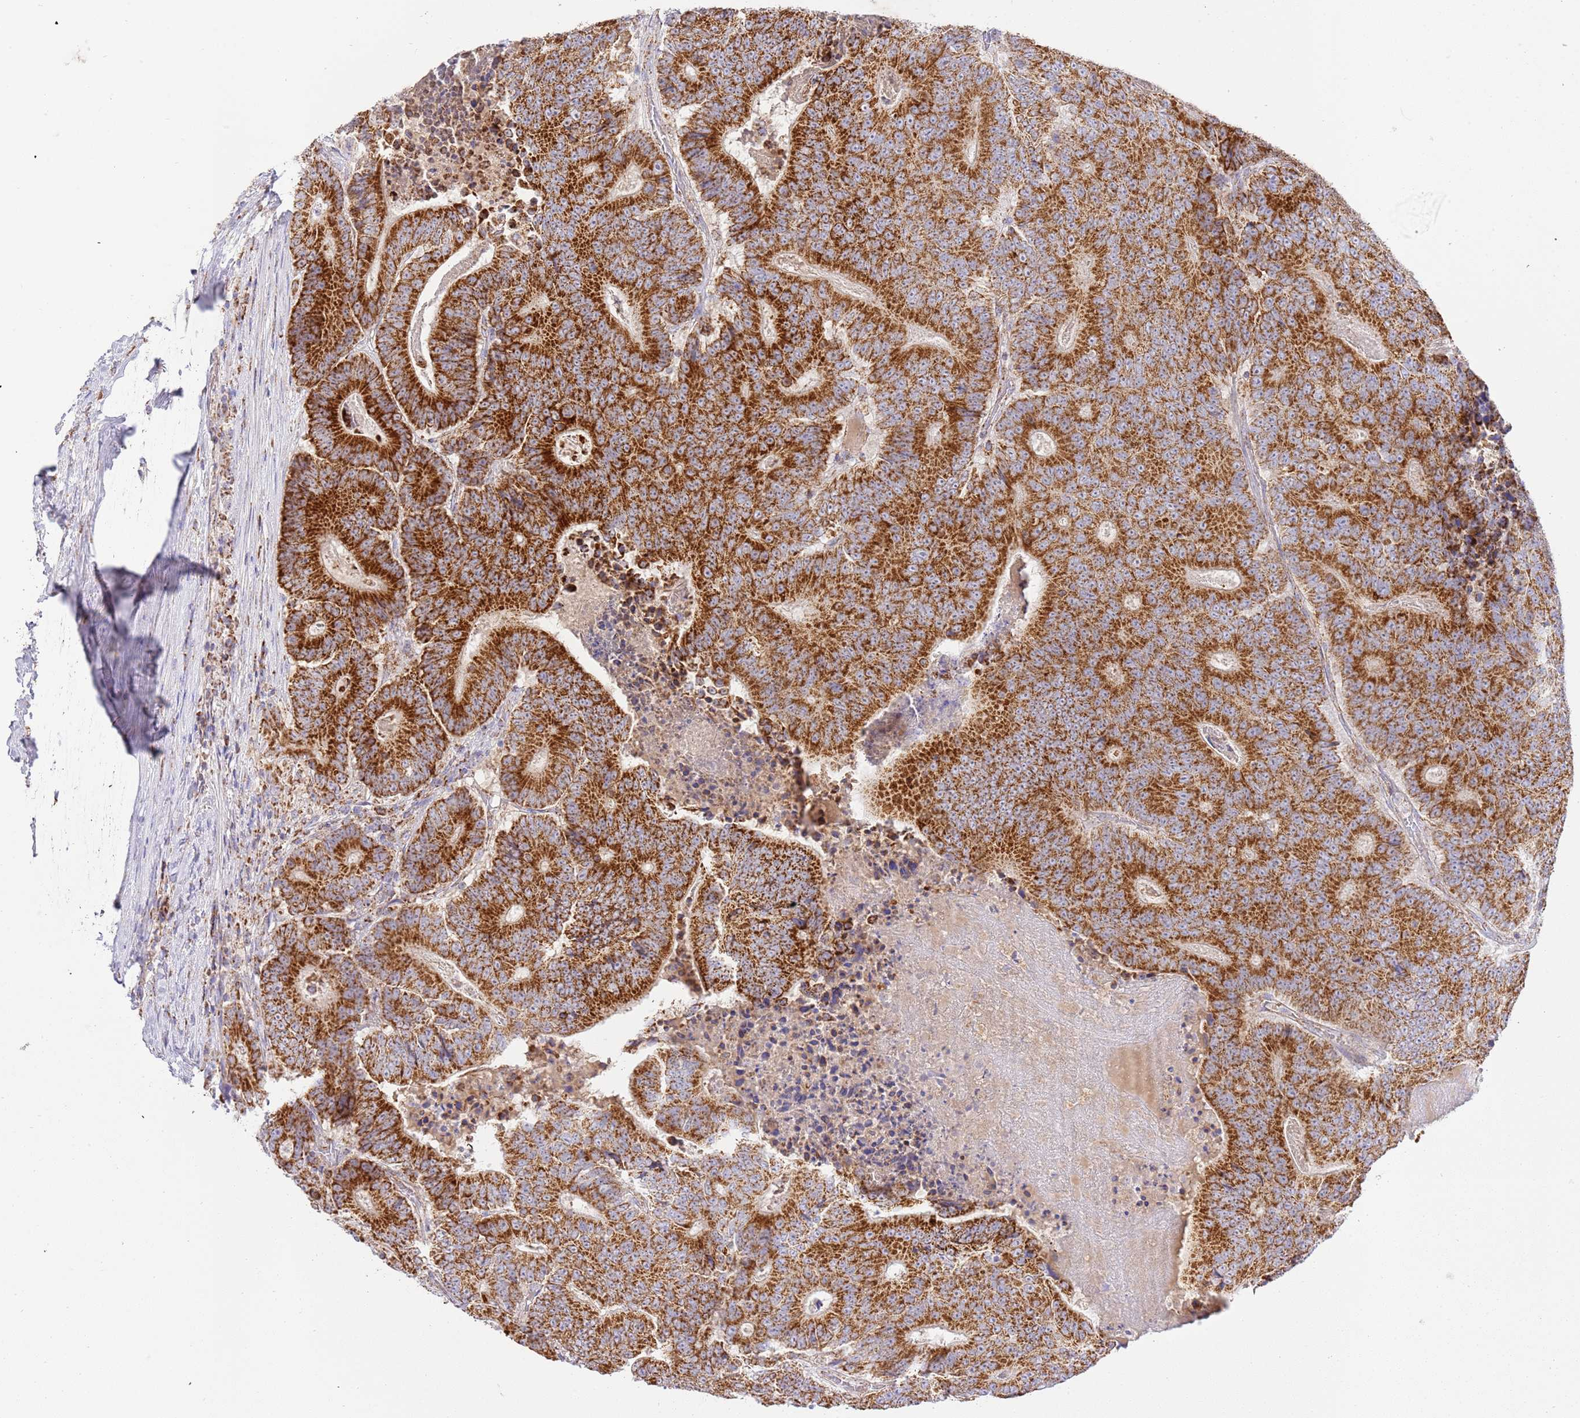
{"staining": {"intensity": "strong", "quantity": ">75%", "location": "cytoplasmic/membranous"}, "tissue": "colorectal cancer", "cell_type": "Tumor cells", "image_type": "cancer", "snomed": [{"axis": "morphology", "description": "Adenocarcinoma, NOS"}, {"axis": "topography", "description": "Colon"}], "caption": "Immunohistochemistry (IHC) micrograph of colorectal adenocarcinoma stained for a protein (brown), which exhibits high levels of strong cytoplasmic/membranous positivity in approximately >75% of tumor cells.", "gene": "ZBTB39", "patient": {"sex": "male", "age": 83}}